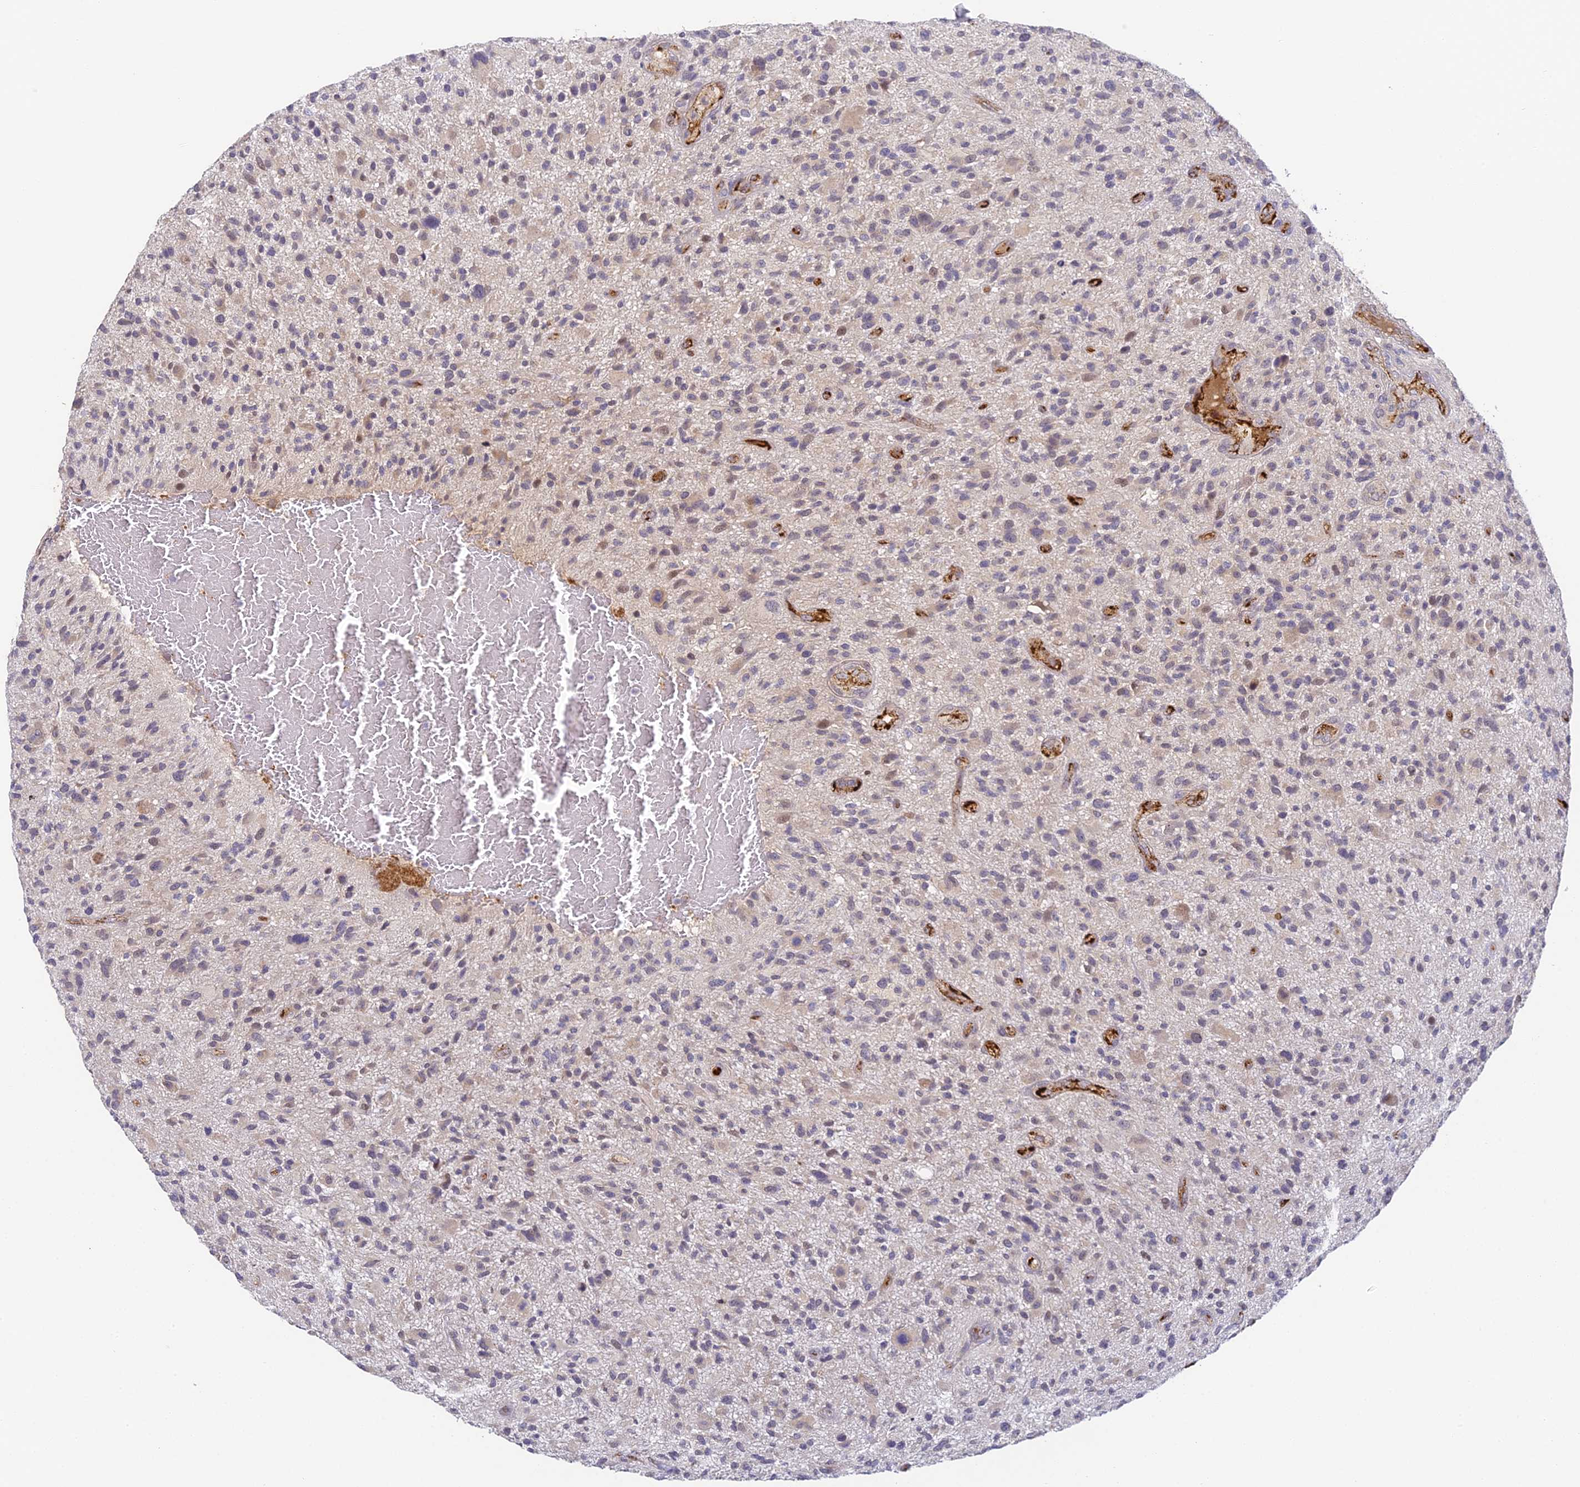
{"staining": {"intensity": "weak", "quantity": "<25%", "location": "cytoplasmic/membranous,nuclear"}, "tissue": "glioma", "cell_type": "Tumor cells", "image_type": "cancer", "snomed": [{"axis": "morphology", "description": "Glioma, malignant, High grade"}, {"axis": "topography", "description": "Brain"}], "caption": "Immunohistochemistry (IHC) image of malignant glioma (high-grade) stained for a protein (brown), which demonstrates no staining in tumor cells.", "gene": "DNAAF10", "patient": {"sex": "male", "age": 47}}